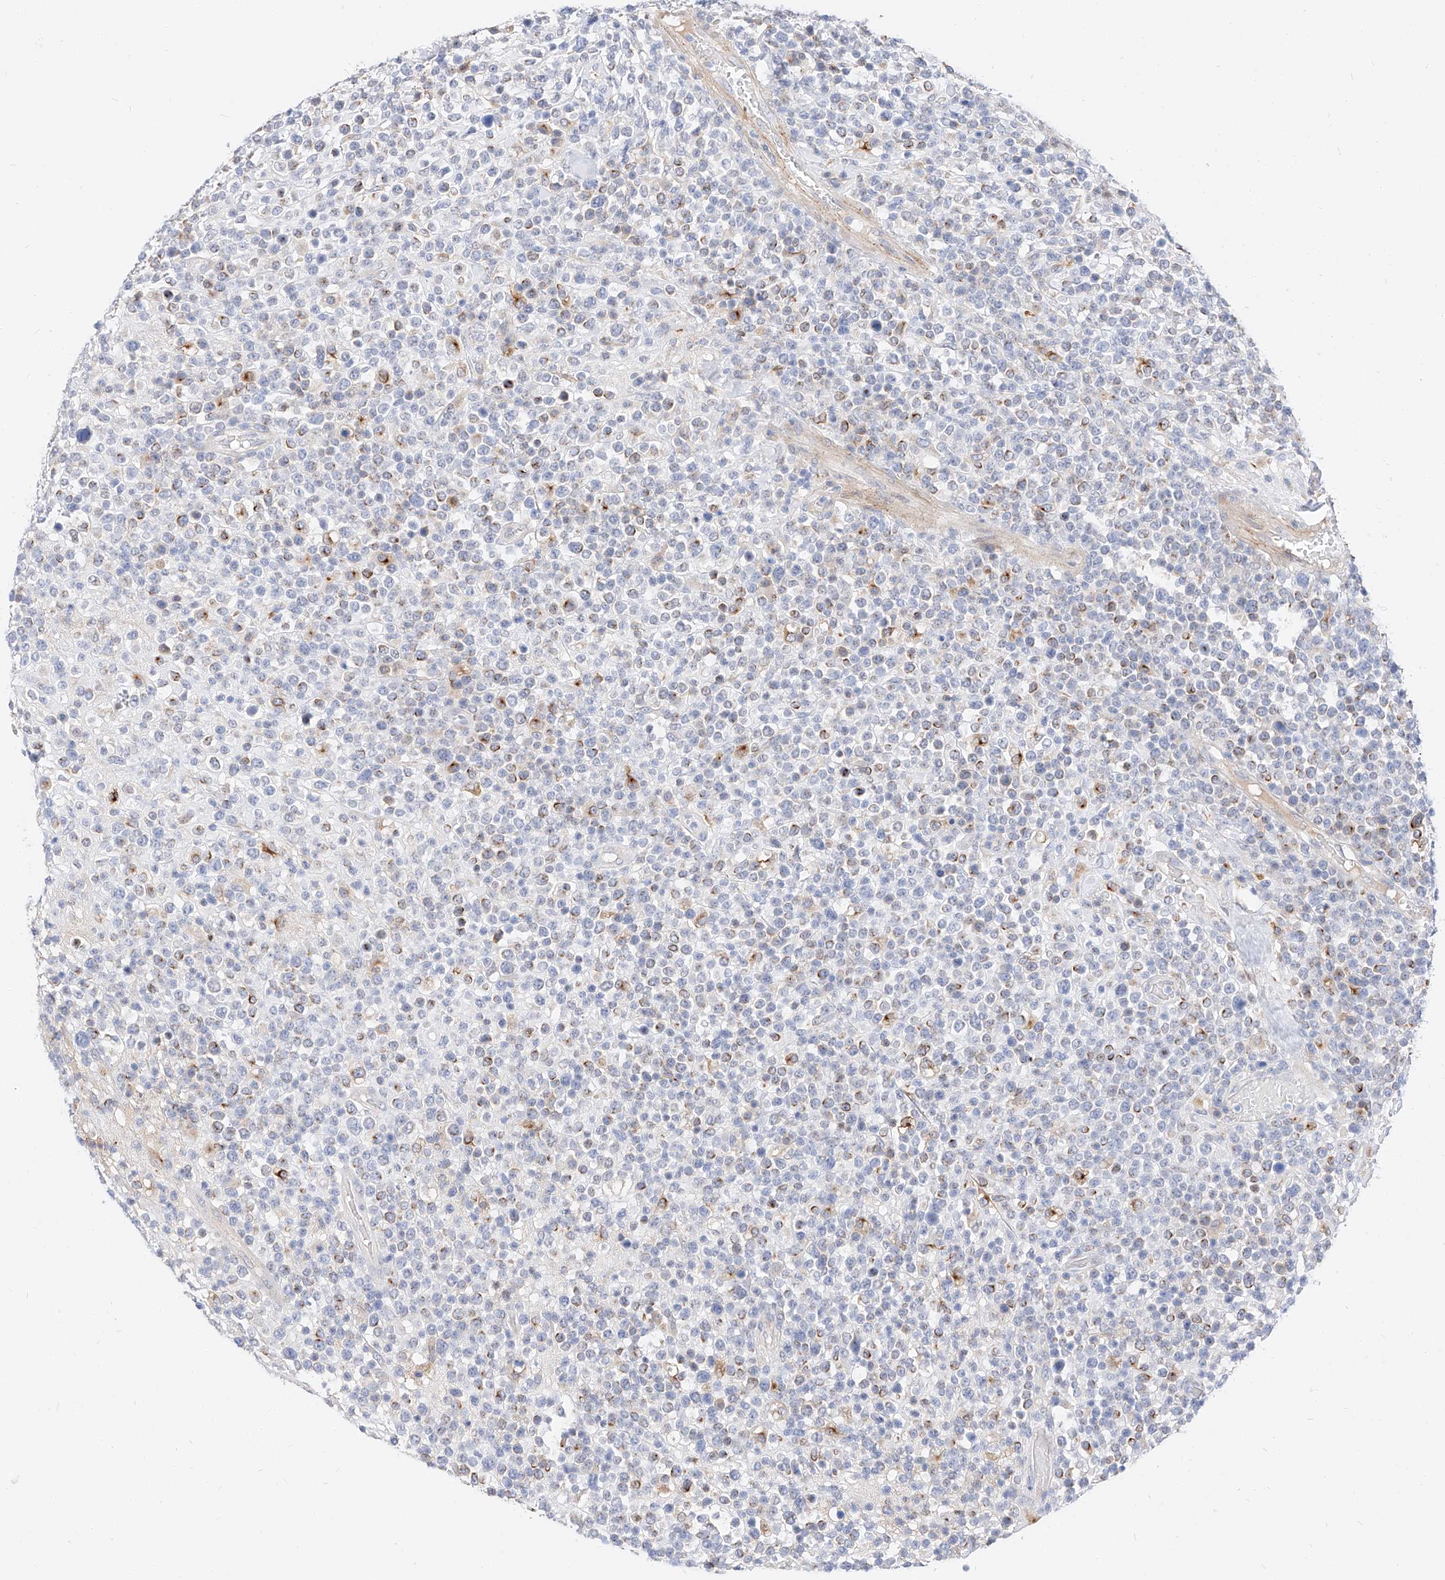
{"staining": {"intensity": "moderate", "quantity": "<25%", "location": "cytoplasmic/membranous"}, "tissue": "lymphoma", "cell_type": "Tumor cells", "image_type": "cancer", "snomed": [{"axis": "morphology", "description": "Malignant lymphoma, non-Hodgkin's type, High grade"}, {"axis": "topography", "description": "Colon"}], "caption": "About <25% of tumor cells in malignant lymphoma, non-Hodgkin's type (high-grade) reveal moderate cytoplasmic/membranous protein staining as visualized by brown immunohistochemical staining.", "gene": "MAP7", "patient": {"sex": "female", "age": 53}}